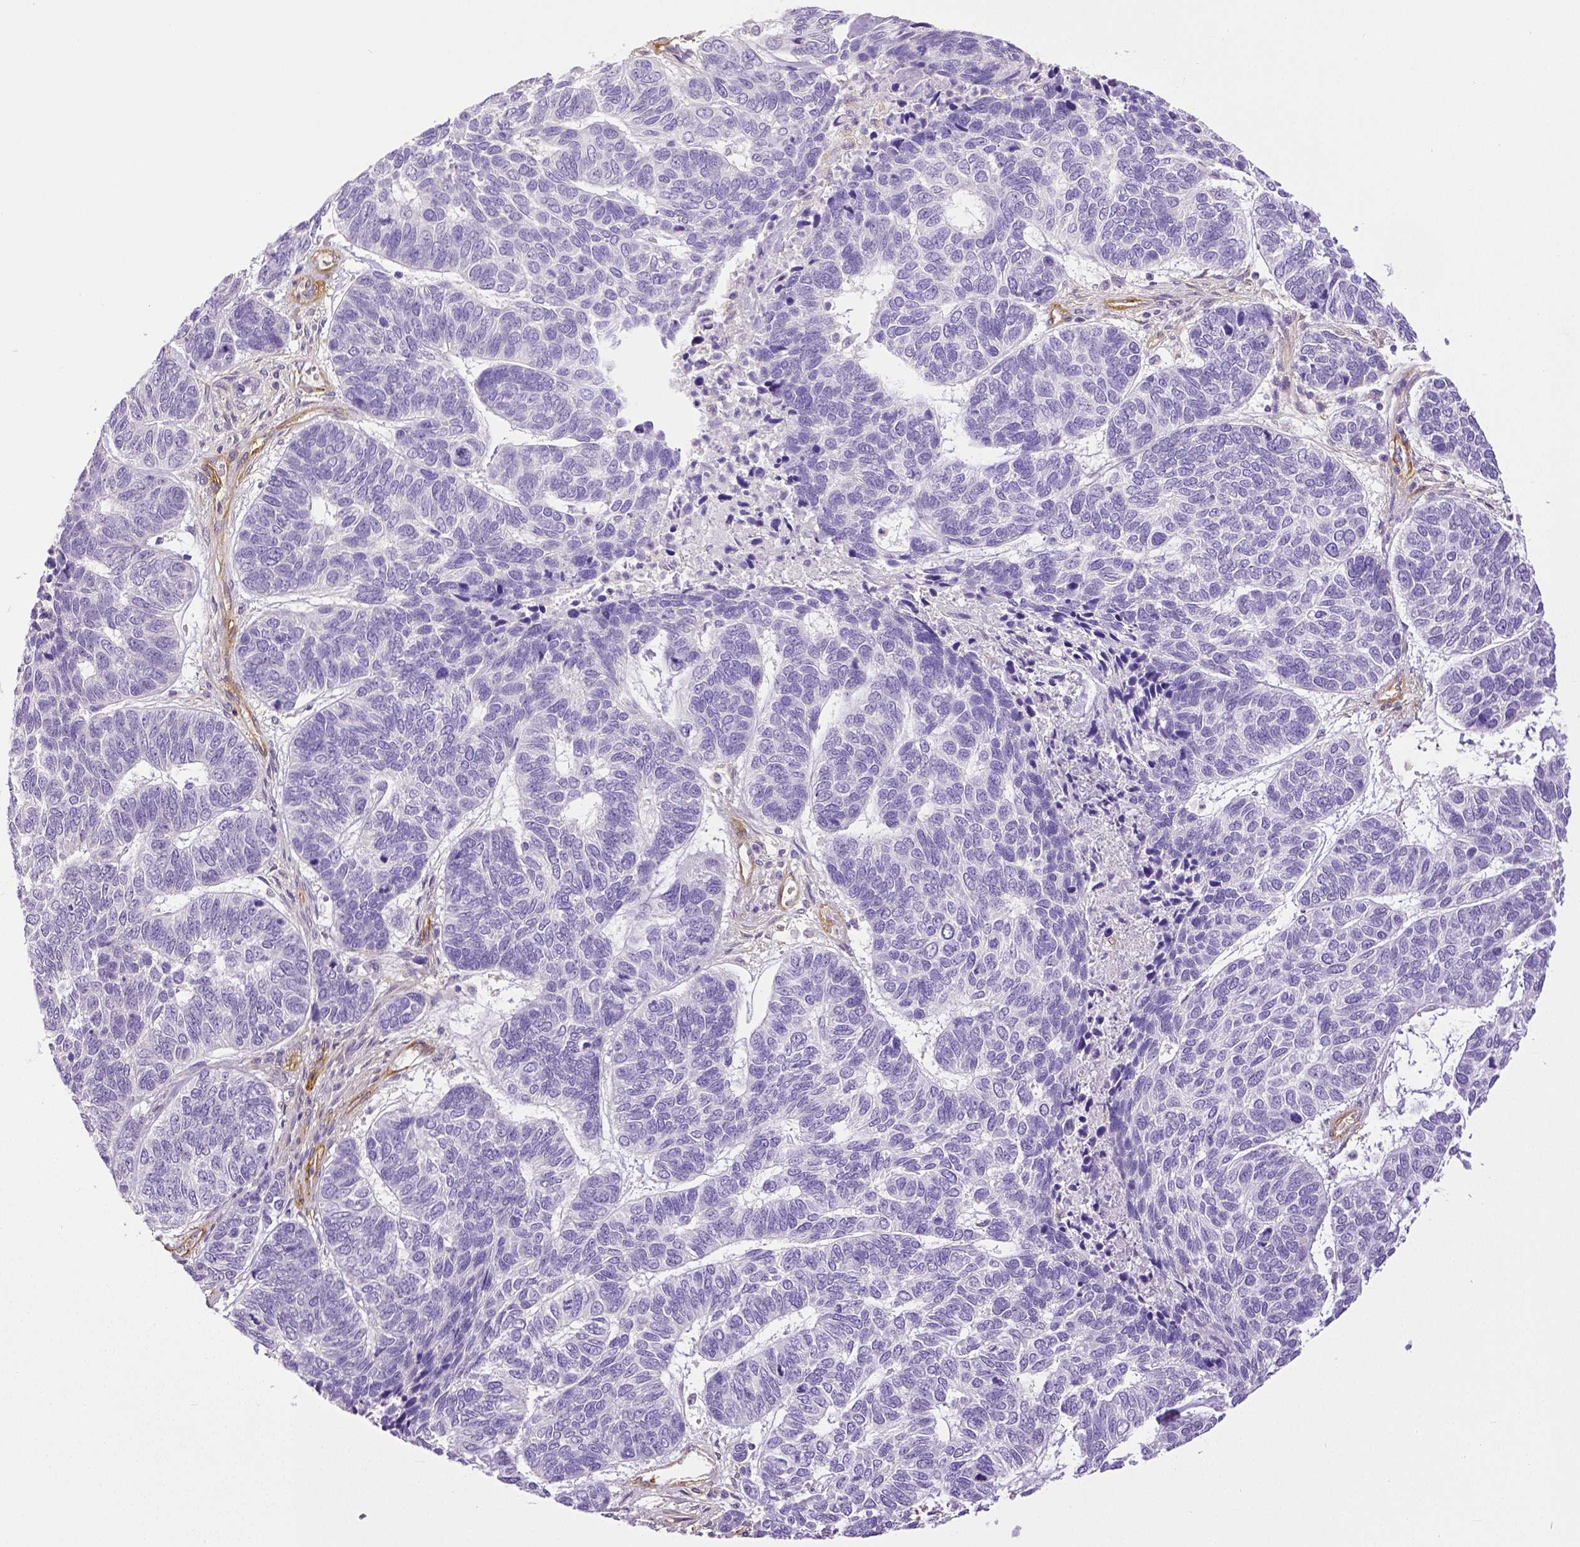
{"staining": {"intensity": "negative", "quantity": "none", "location": "none"}, "tissue": "skin cancer", "cell_type": "Tumor cells", "image_type": "cancer", "snomed": [{"axis": "morphology", "description": "Basal cell carcinoma"}, {"axis": "topography", "description": "Skin"}], "caption": "Immunohistochemistry (IHC) of human basal cell carcinoma (skin) displays no positivity in tumor cells. The staining was performed using DAB (3,3'-diaminobenzidine) to visualize the protein expression in brown, while the nuclei were stained in blue with hematoxylin (Magnification: 20x).", "gene": "THY1", "patient": {"sex": "female", "age": 65}}